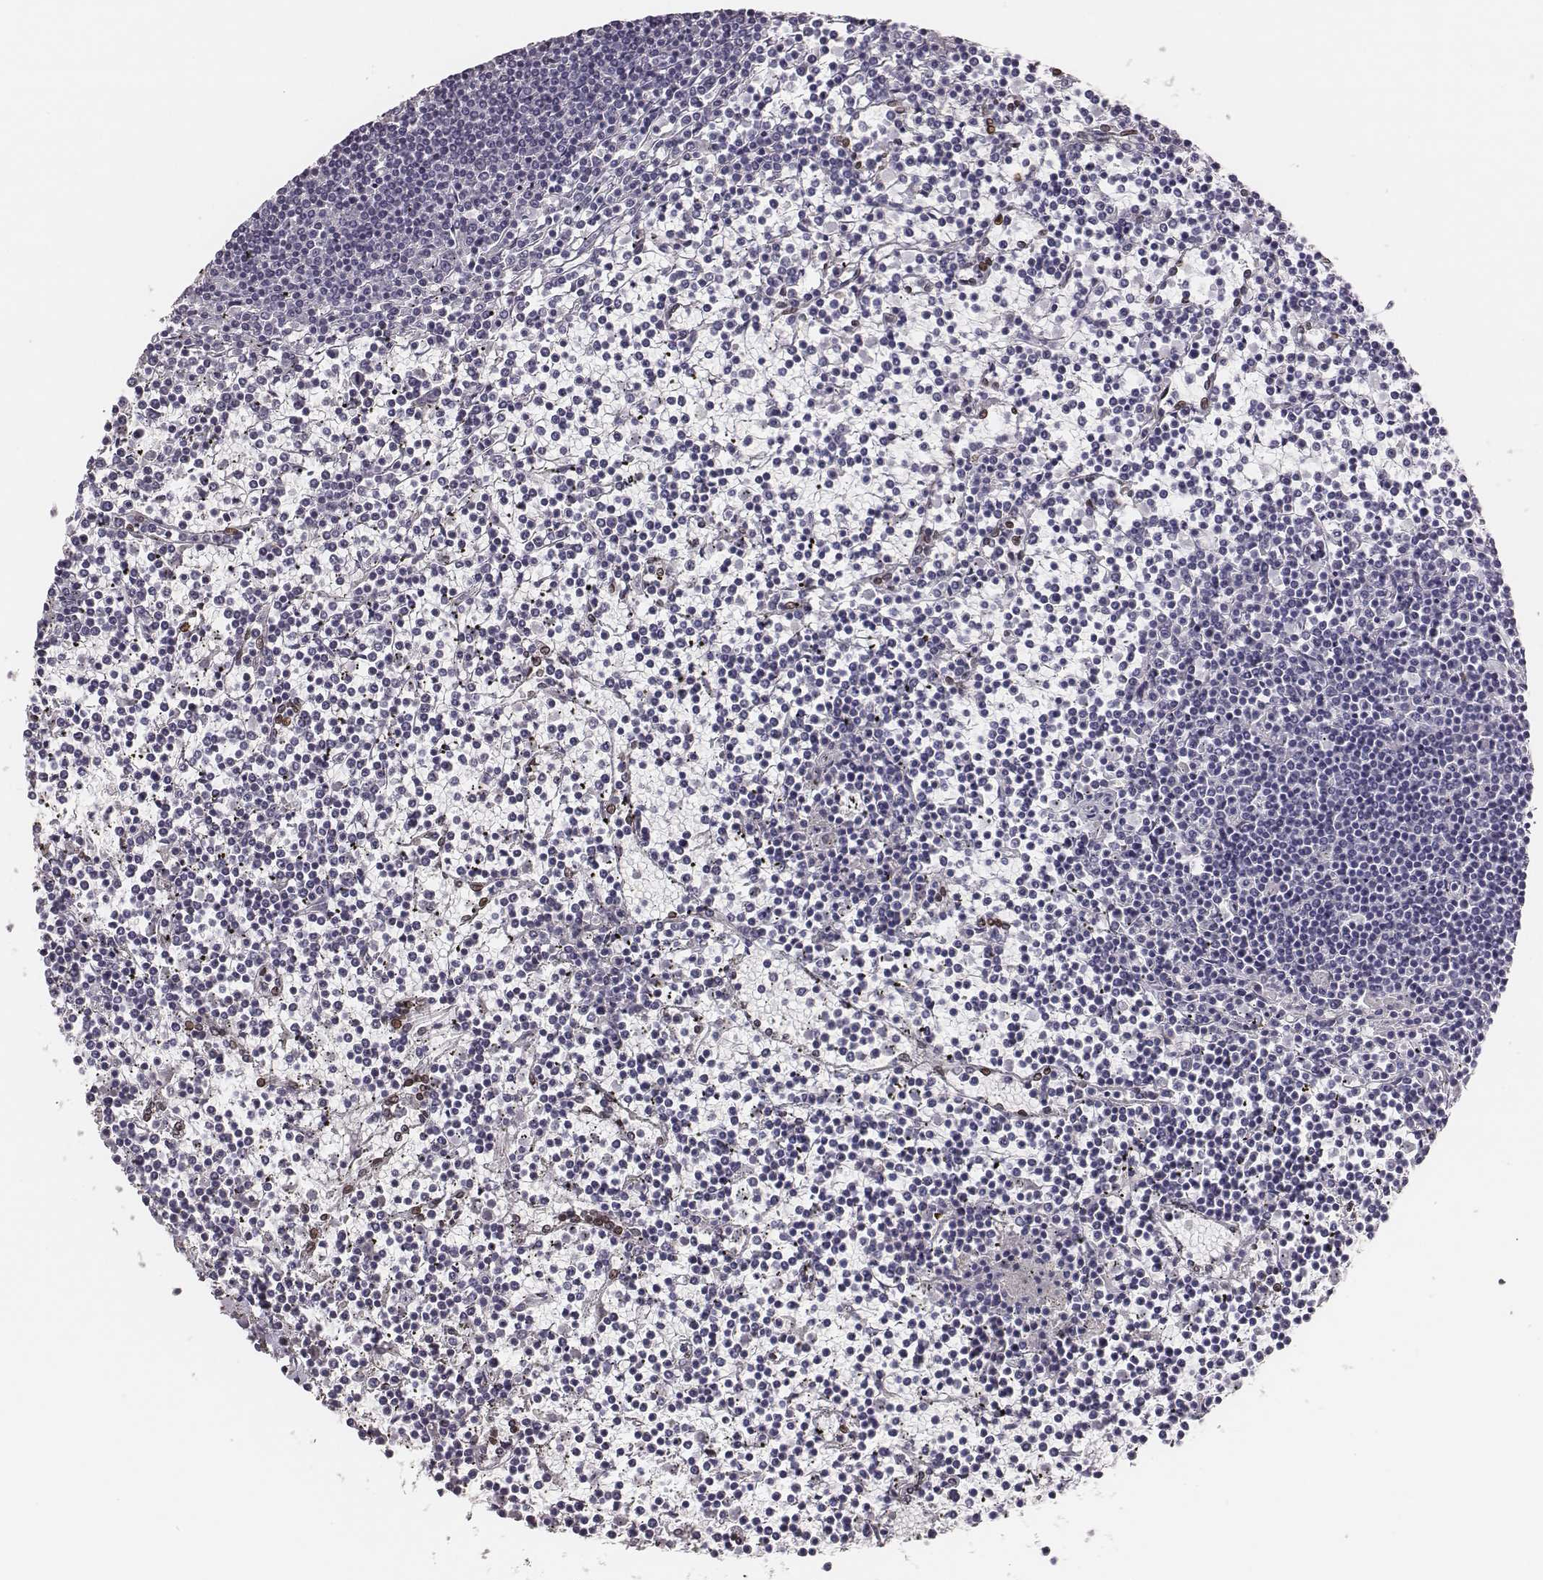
{"staining": {"intensity": "negative", "quantity": "none", "location": "none"}, "tissue": "lymphoma", "cell_type": "Tumor cells", "image_type": "cancer", "snomed": [{"axis": "morphology", "description": "Malignant lymphoma, non-Hodgkin's type, Low grade"}, {"axis": "topography", "description": "Spleen"}], "caption": "Lymphoma stained for a protein using immunohistochemistry shows no staining tumor cells.", "gene": "ADGRF4", "patient": {"sex": "female", "age": 19}}